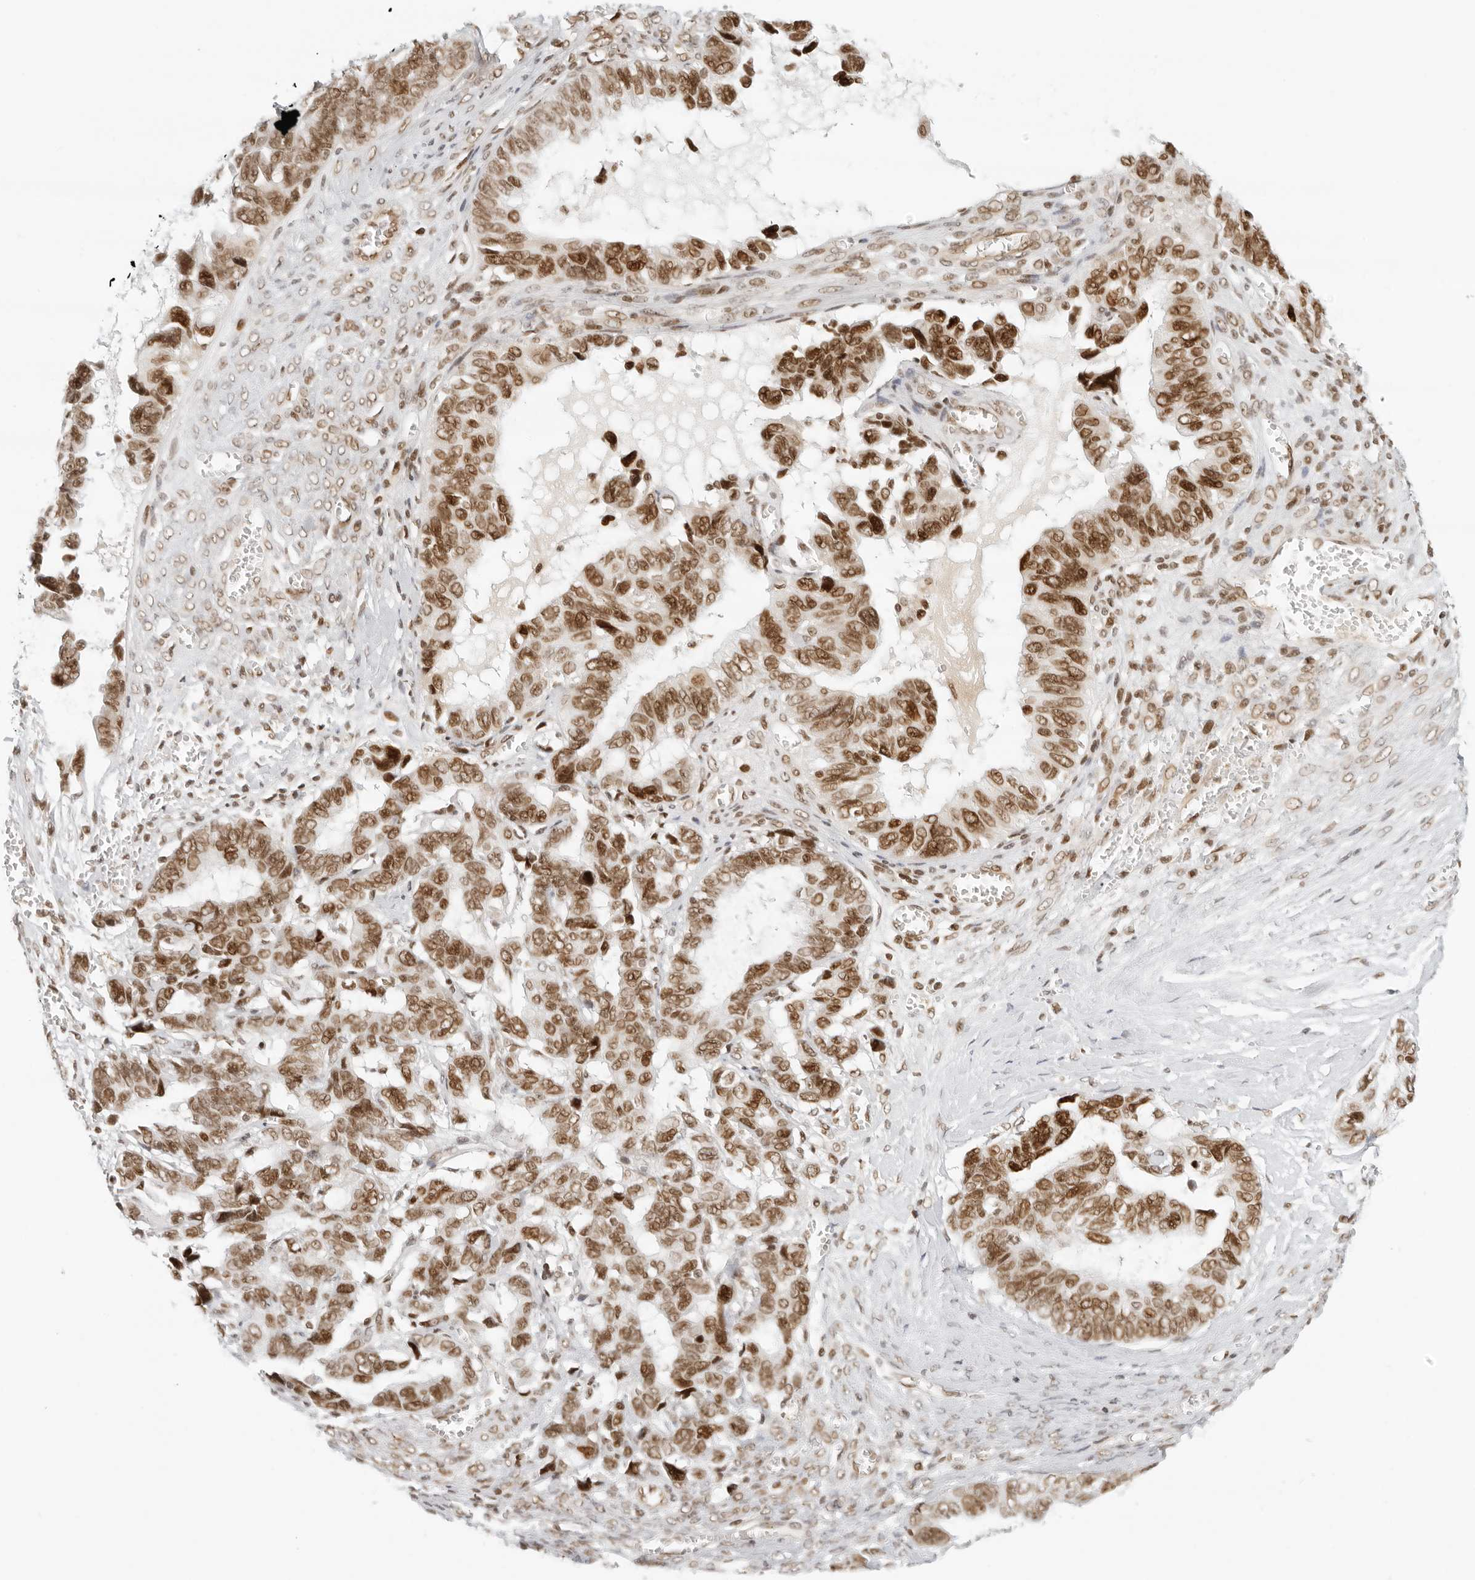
{"staining": {"intensity": "moderate", "quantity": ">75%", "location": "nuclear"}, "tissue": "ovarian cancer", "cell_type": "Tumor cells", "image_type": "cancer", "snomed": [{"axis": "morphology", "description": "Cystadenocarcinoma, serous, NOS"}, {"axis": "topography", "description": "Ovary"}], "caption": "The image demonstrates staining of ovarian cancer (serous cystadenocarcinoma), revealing moderate nuclear protein expression (brown color) within tumor cells.", "gene": "RCC1", "patient": {"sex": "female", "age": 79}}